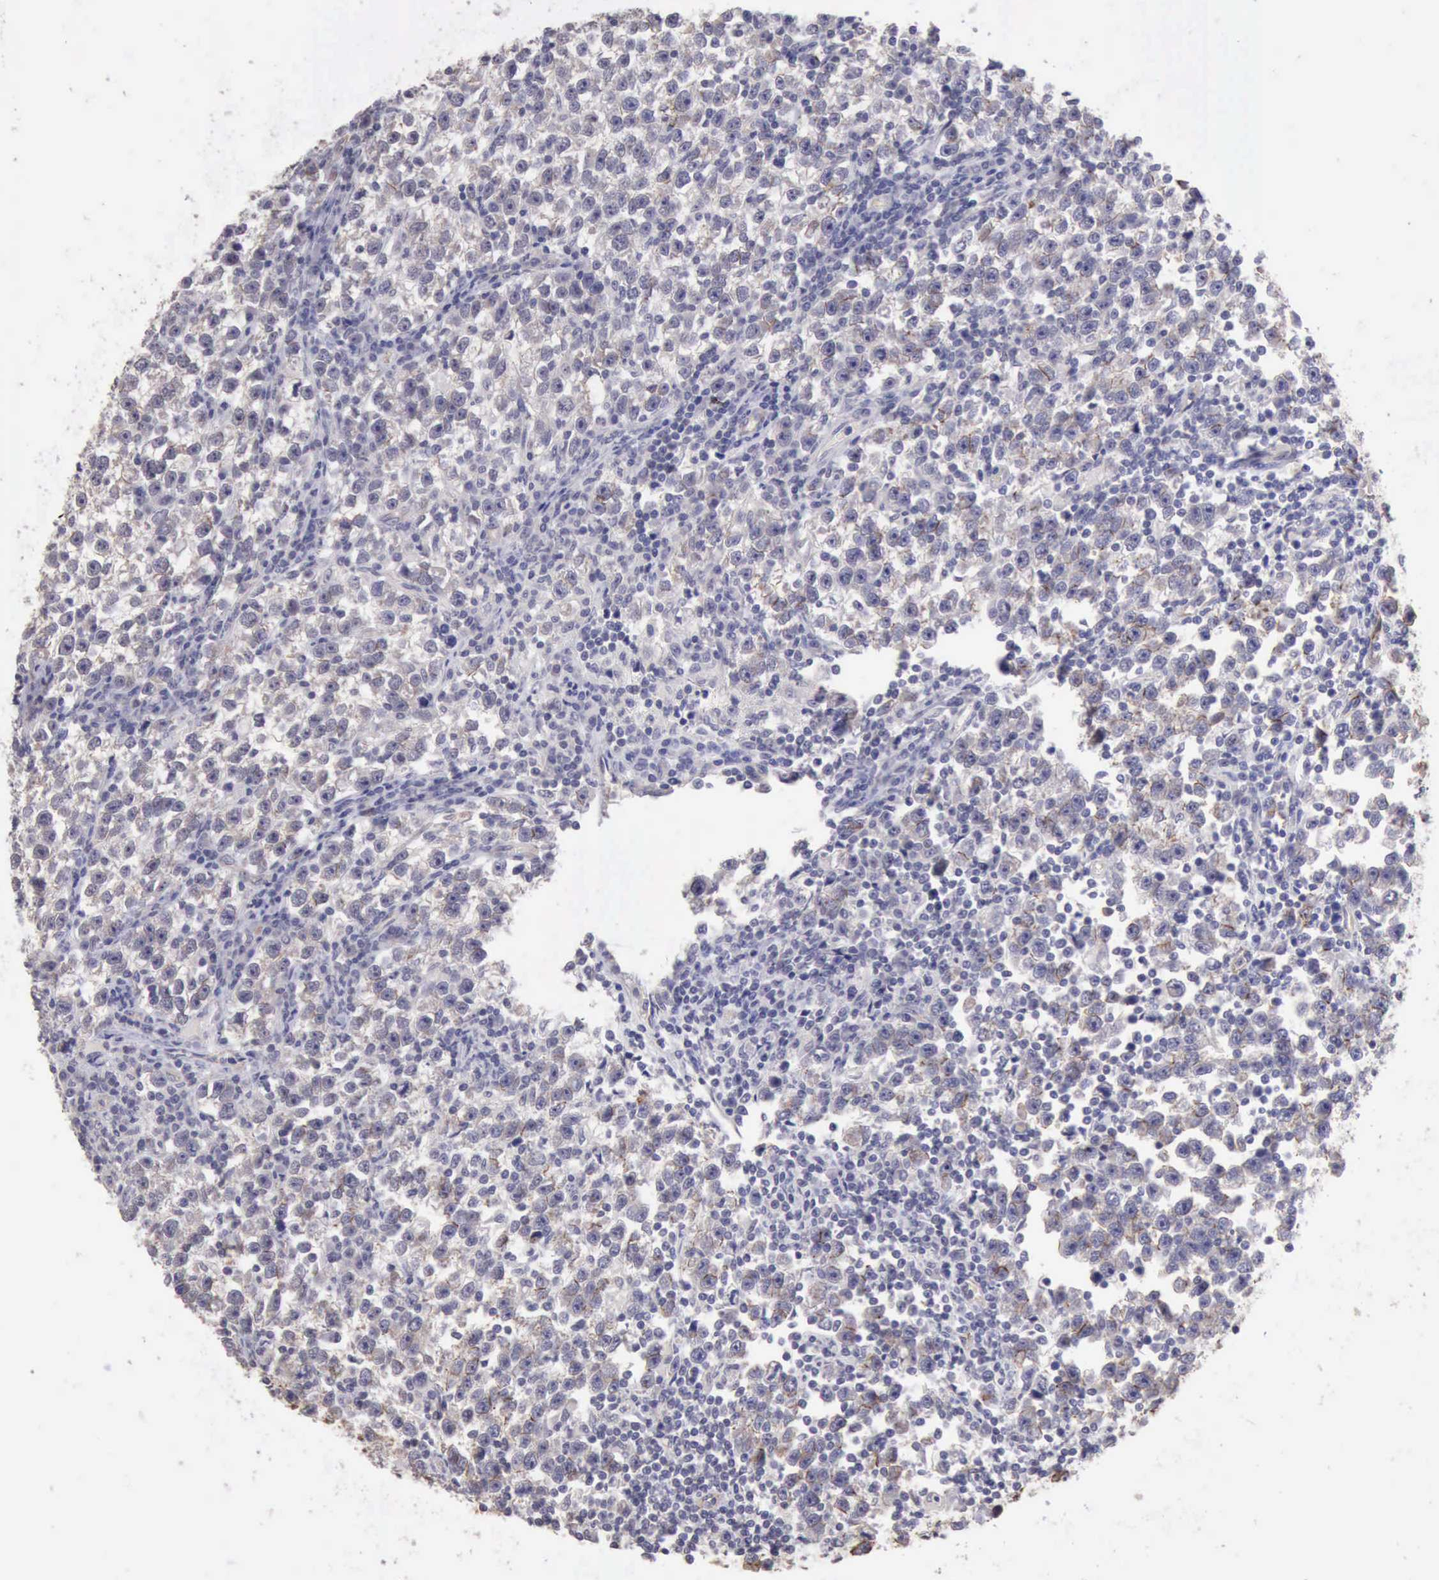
{"staining": {"intensity": "moderate", "quantity": "25%-75%", "location": "cytoplasmic/membranous"}, "tissue": "testis cancer", "cell_type": "Tumor cells", "image_type": "cancer", "snomed": [{"axis": "morphology", "description": "Seminoma, NOS"}, {"axis": "topography", "description": "Testis"}], "caption": "Moderate cytoplasmic/membranous positivity is identified in about 25%-75% of tumor cells in testis cancer (seminoma).", "gene": "KCND1", "patient": {"sex": "male", "age": 43}}